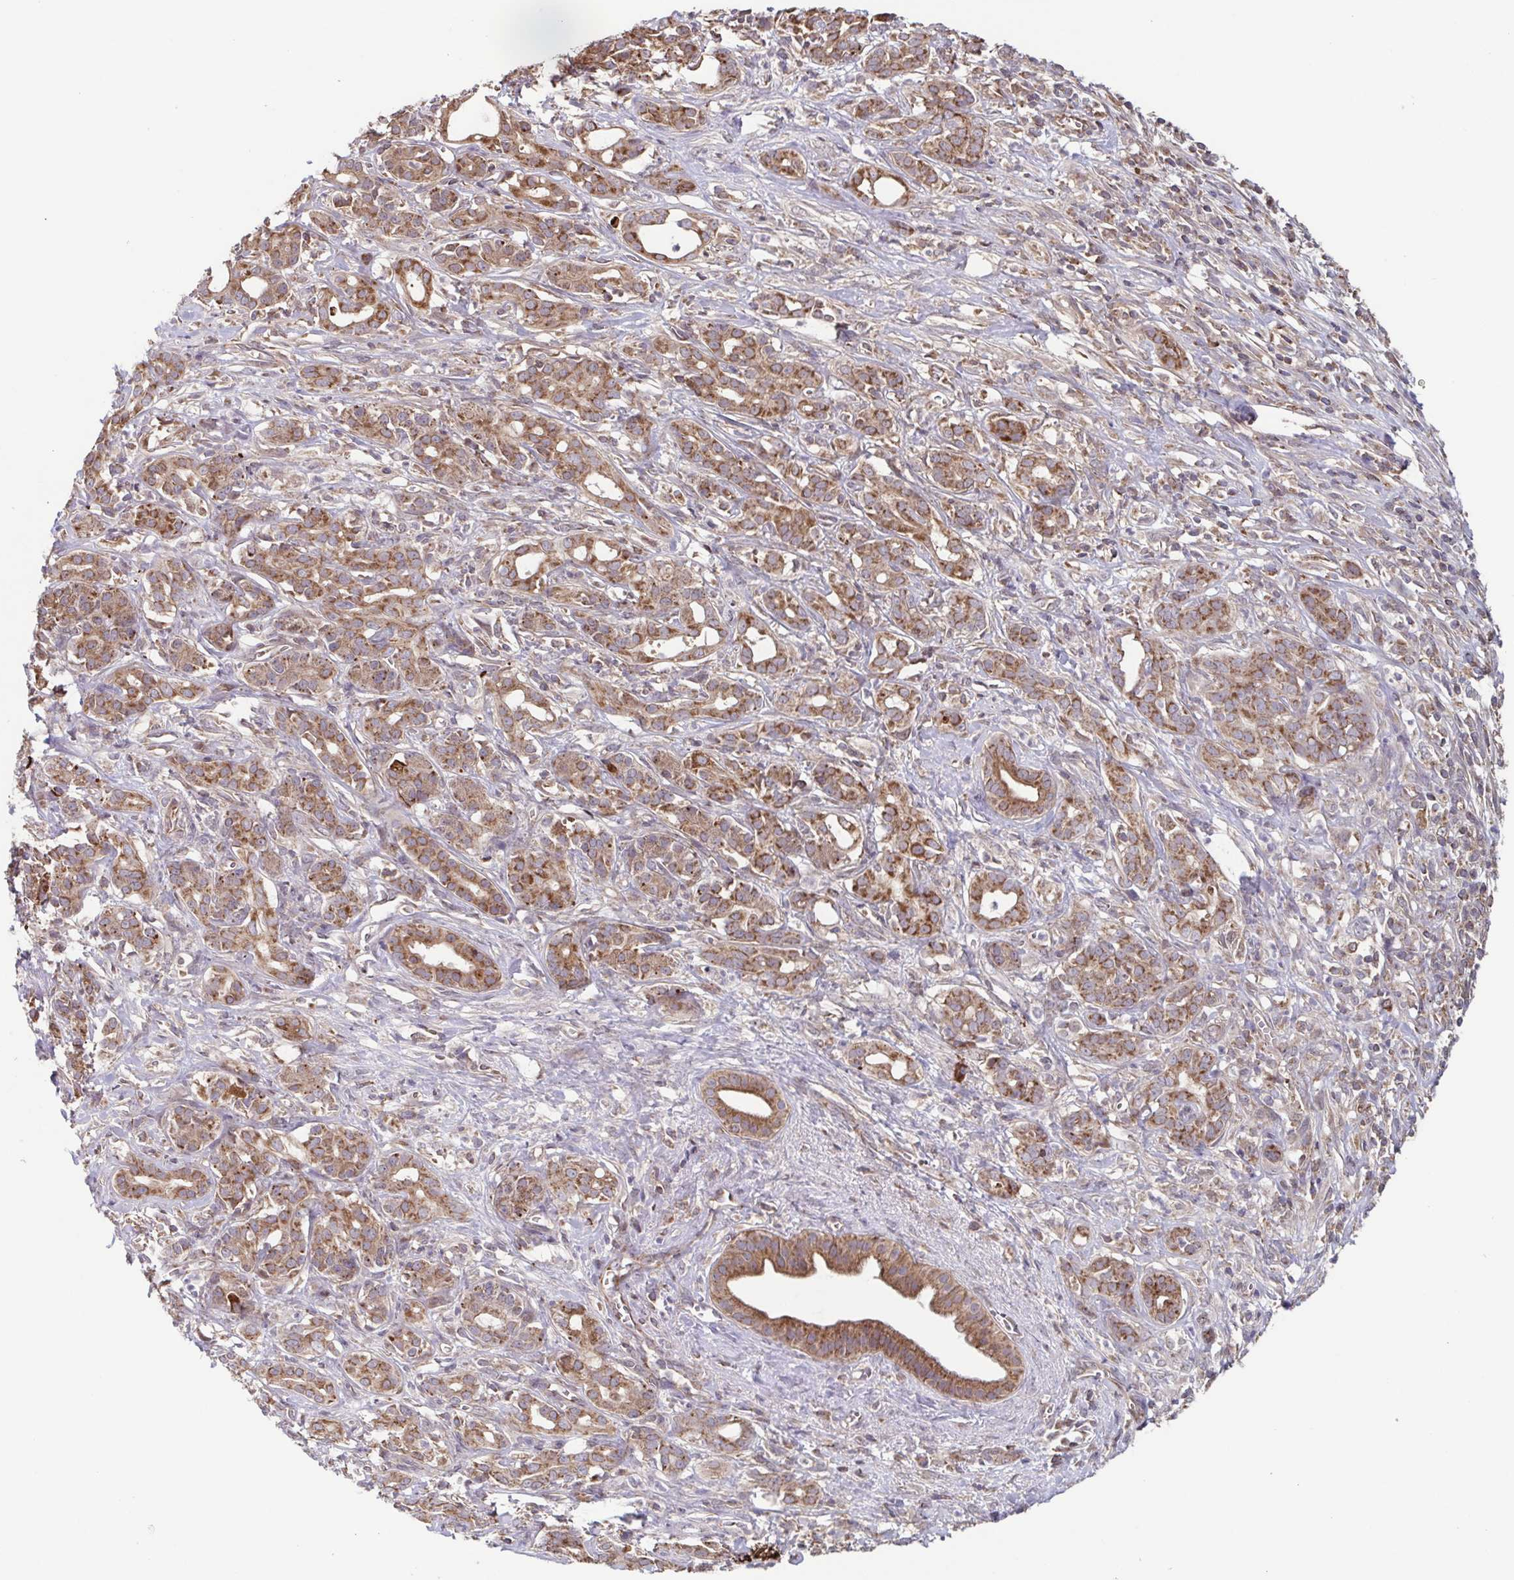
{"staining": {"intensity": "moderate", "quantity": ">75%", "location": "cytoplasmic/membranous"}, "tissue": "pancreatic cancer", "cell_type": "Tumor cells", "image_type": "cancer", "snomed": [{"axis": "morphology", "description": "Adenocarcinoma, NOS"}, {"axis": "topography", "description": "Pancreas"}], "caption": "A photomicrograph of human pancreatic cancer (adenocarcinoma) stained for a protein demonstrates moderate cytoplasmic/membranous brown staining in tumor cells. Using DAB (3,3'-diaminobenzidine) (brown) and hematoxylin (blue) stains, captured at high magnification using brightfield microscopy.", "gene": "TTC19", "patient": {"sex": "male", "age": 61}}